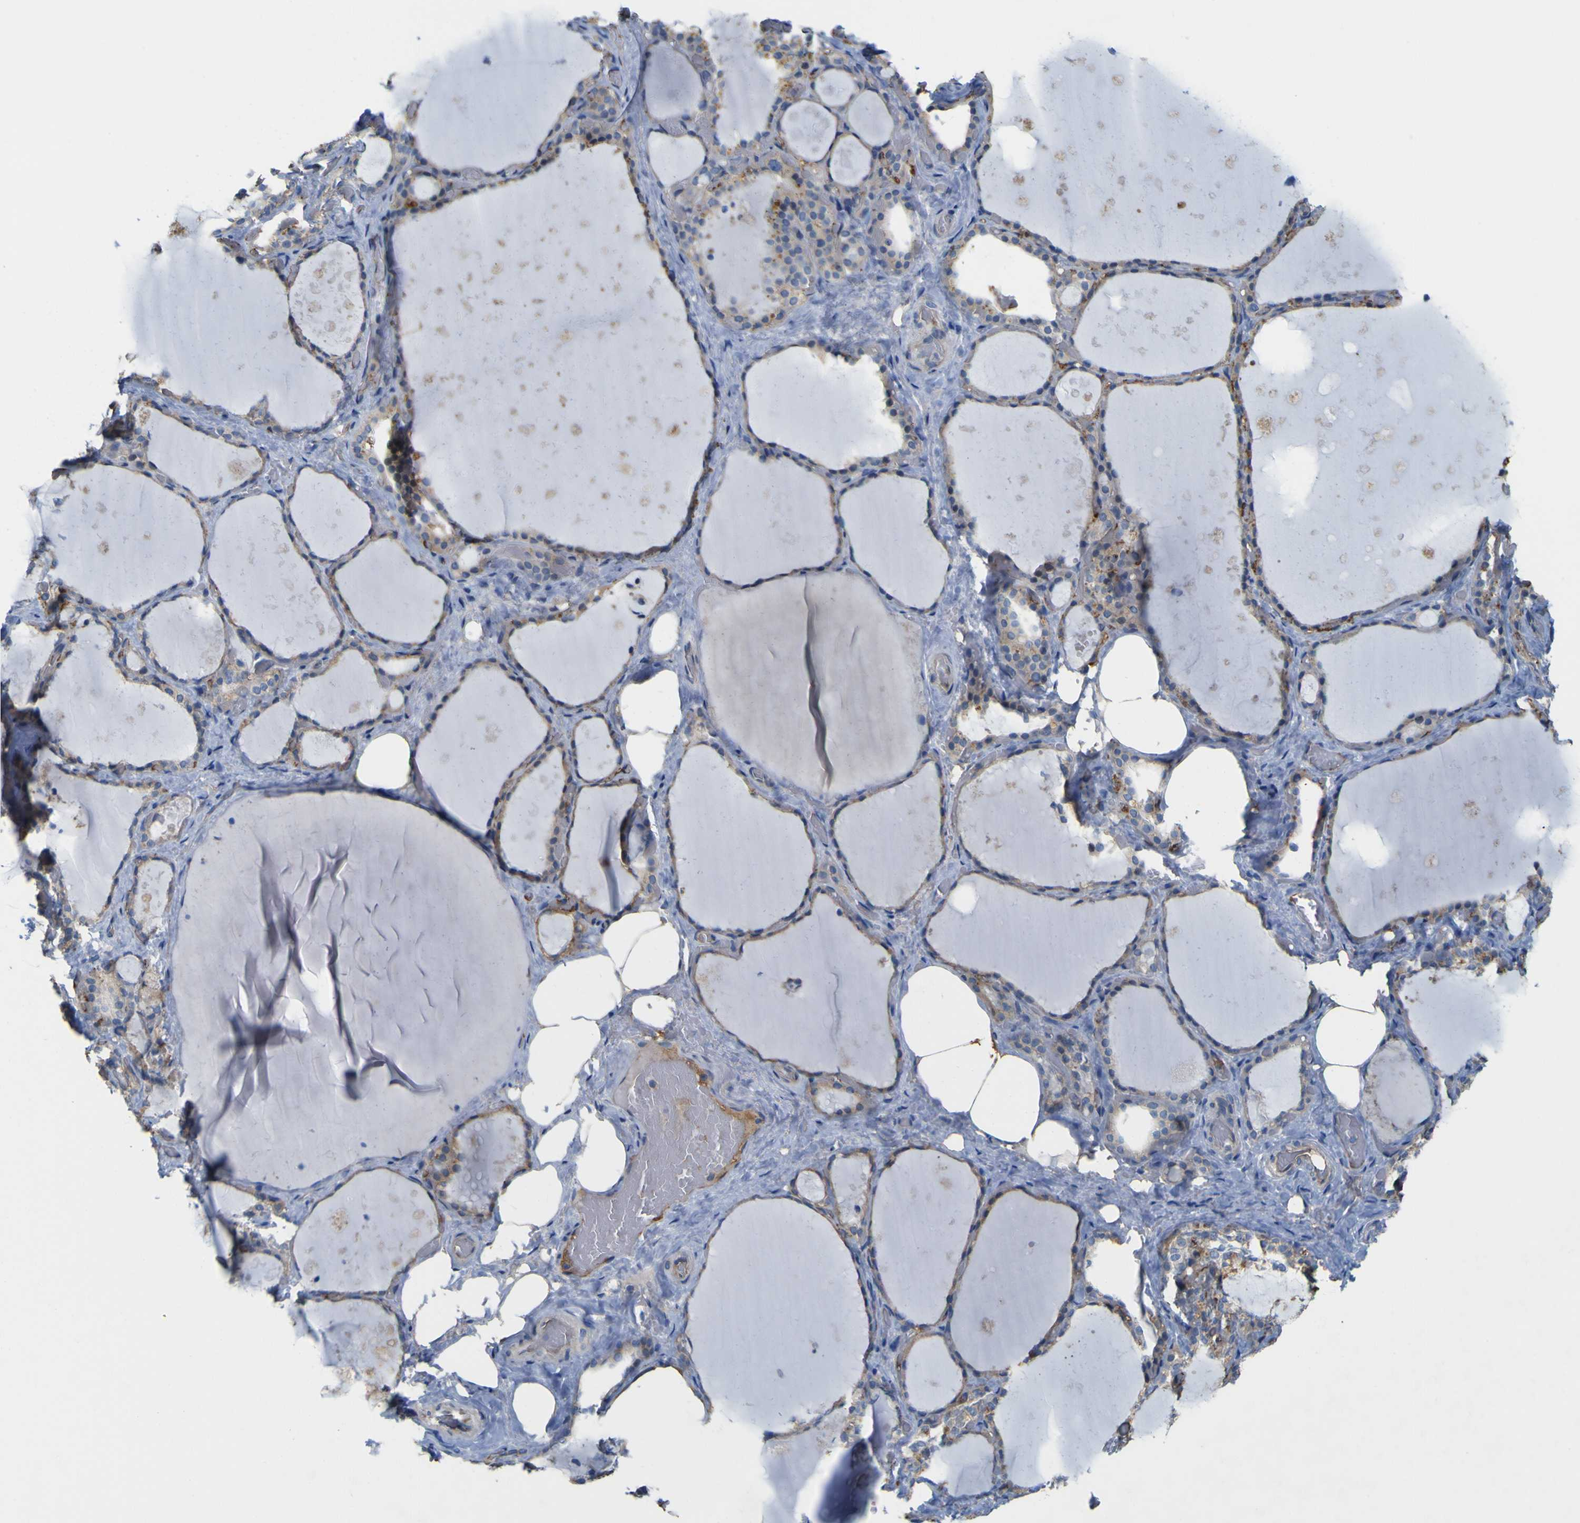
{"staining": {"intensity": "weak", "quantity": ">75%", "location": "cytoplasmic/membranous"}, "tissue": "thyroid gland", "cell_type": "Glandular cells", "image_type": "normal", "snomed": [{"axis": "morphology", "description": "Normal tissue, NOS"}, {"axis": "topography", "description": "Thyroid gland"}], "caption": "Brown immunohistochemical staining in benign thyroid gland demonstrates weak cytoplasmic/membranous positivity in about >75% of glandular cells.", "gene": "MYEOV", "patient": {"sex": "male", "age": 61}}